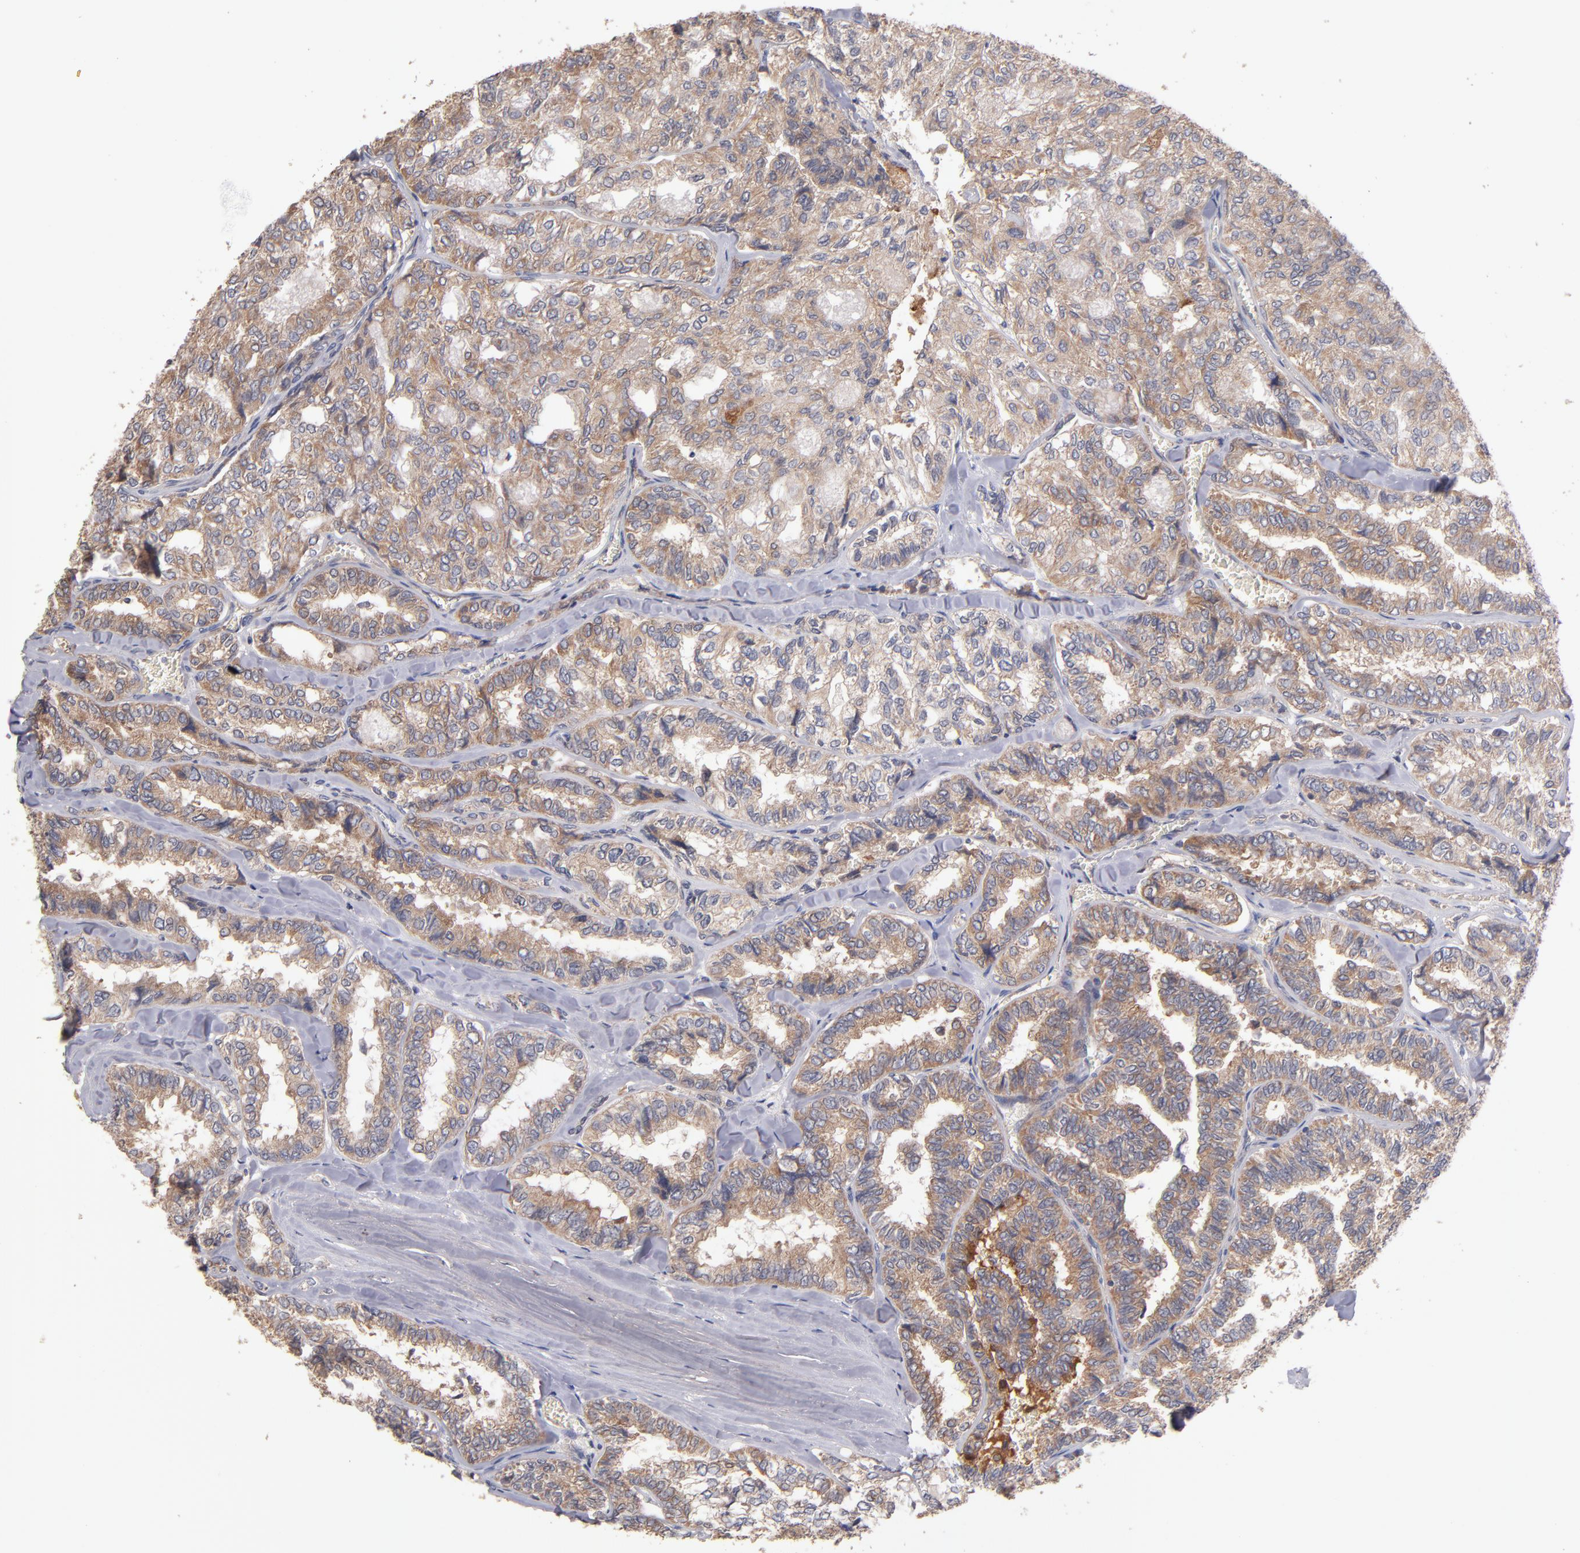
{"staining": {"intensity": "moderate", "quantity": ">75%", "location": "cytoplasmic/membranous"}, "tissue": "thyroid cancer", "cell_type": "Tumor cells", "image_type": "cancer", "snomed": [{"axis": "morphology", "description": "Papillary adenocarcinoma, NOS"}, {"axis": "topography", "description": "Thyroid gland"}], "caption": "The photomicrograph demonstrates immunohistochemical staining of thyroid cancer. There is moderate cytoplasmic/membranous expression is present in about >75% of tumor cells.", "gene": "DACT1", "patient": {"sex": "female", "age": 35}}